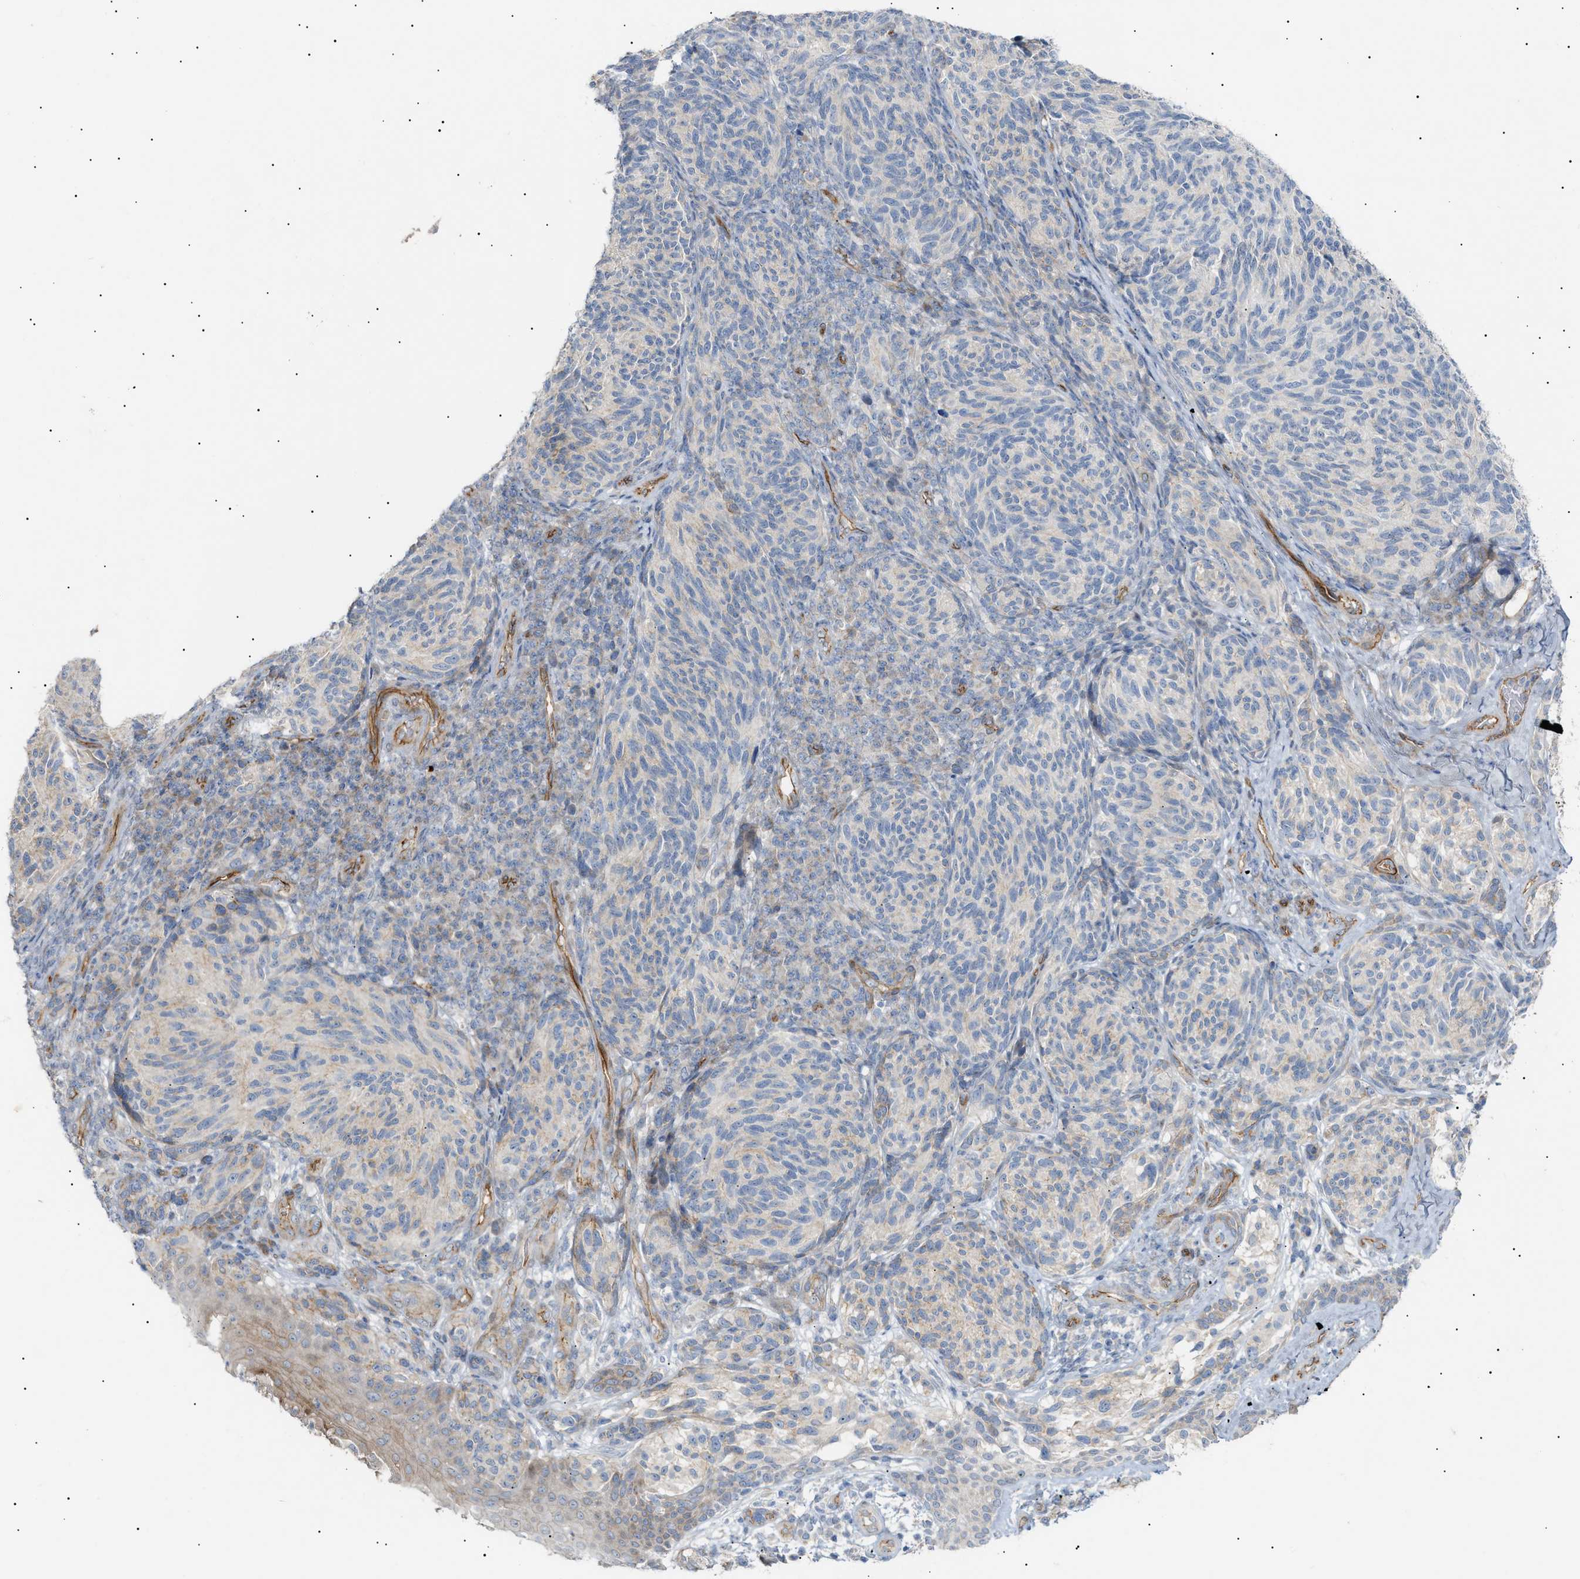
{"staining": {"intensity": "negative", "quantity": "none", "location": "none"}, "tissue": "melanoma", "cell_type": "Tumor cells", "image_type": "cancer", "snomed": [{"axis": "morphology", "description": "Malignant melanoma, NOS"}, {"axis": "topography", "description": "Skin"}], "caption": "Tumor cells show no significant expression in melanoma.", "gene": "ZFHX2", "patient": {"sex": "female", "age": 73}}